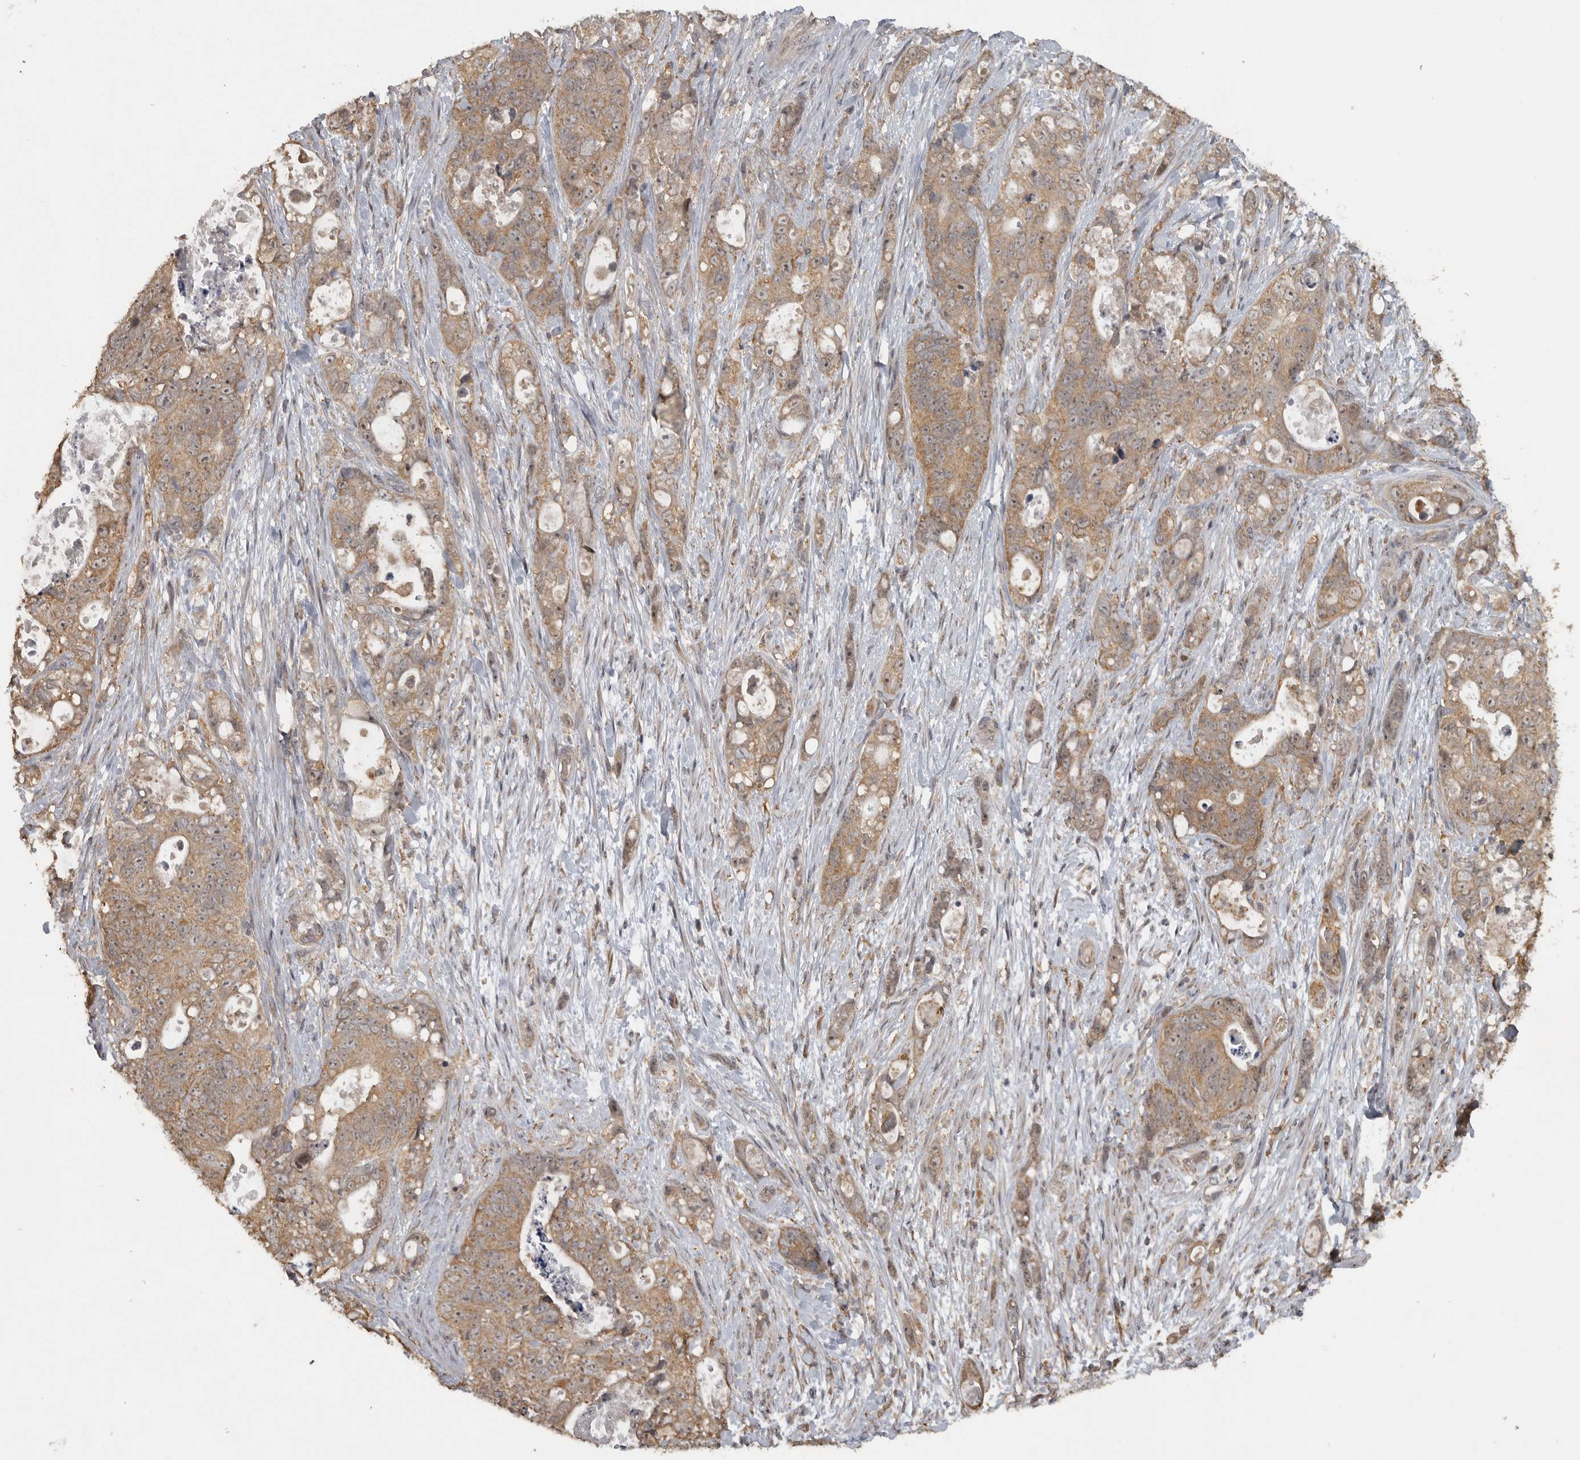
{"staining": {"intensity": "moderate", "quantity": ">75%", "location": "cytoplasmic/membranous"}, "tissue": "stomach cancer", "cell_type": "Tumor cells", "image_type": "cancer", "snomed": [{"axis": "morphology", "description": "Normal tissue, NOS"}, {"axis": "morphology", "description": "Adenocarcinoma, NOS"}, {"axis": "topography", "description": "Stomach"}], "caption": "Immunohistochemical staining of stomach cancer (adenocarcinoma) exhibits medium levels of moderate cytoplasmic/membranous protein expression in about >75% of tumor cells.", "gene": "LLGL1", "patient": {"sex": "female", "age": 89}}